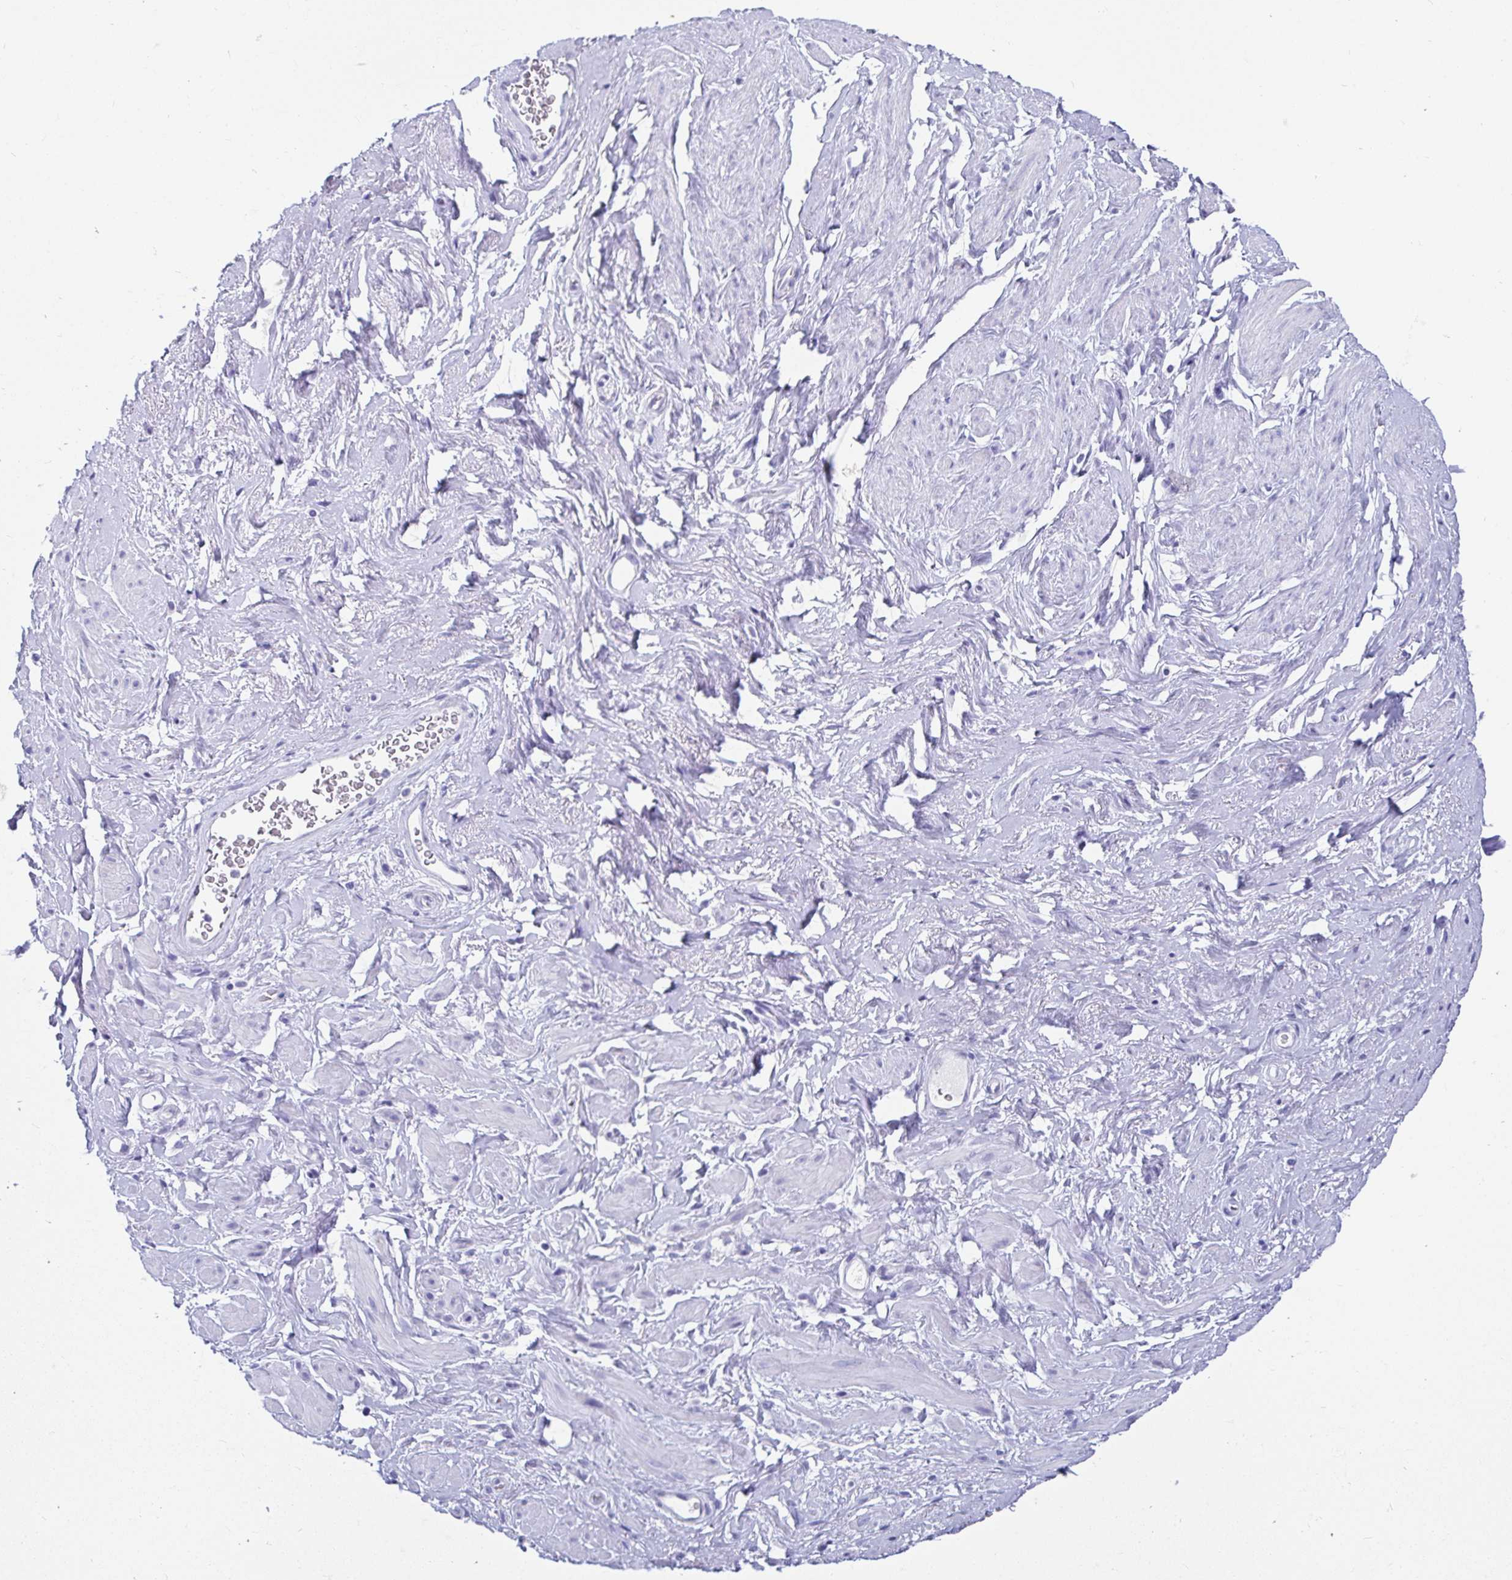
{"staining": {"intensity": "negative", "quantity": "none", "location": "none"}, "tissue": "soft tissue", "cell_type": "Fibroblasts", "image_type": "normal", "snomed": [{"axis": "morphology", "description": "Normal tissue, NOS"}, {"axis": "topography", "description": "Vagina"}, {"axis": "topography", "description": "Peripheral nerve tissue"}], "caption": "Fibroblasts show no significant protein expression in normal soft tissue. Nuclei are stained in blue.", "gene": "ZPBP2", "patient": {"sex": "female", "age": 71}}